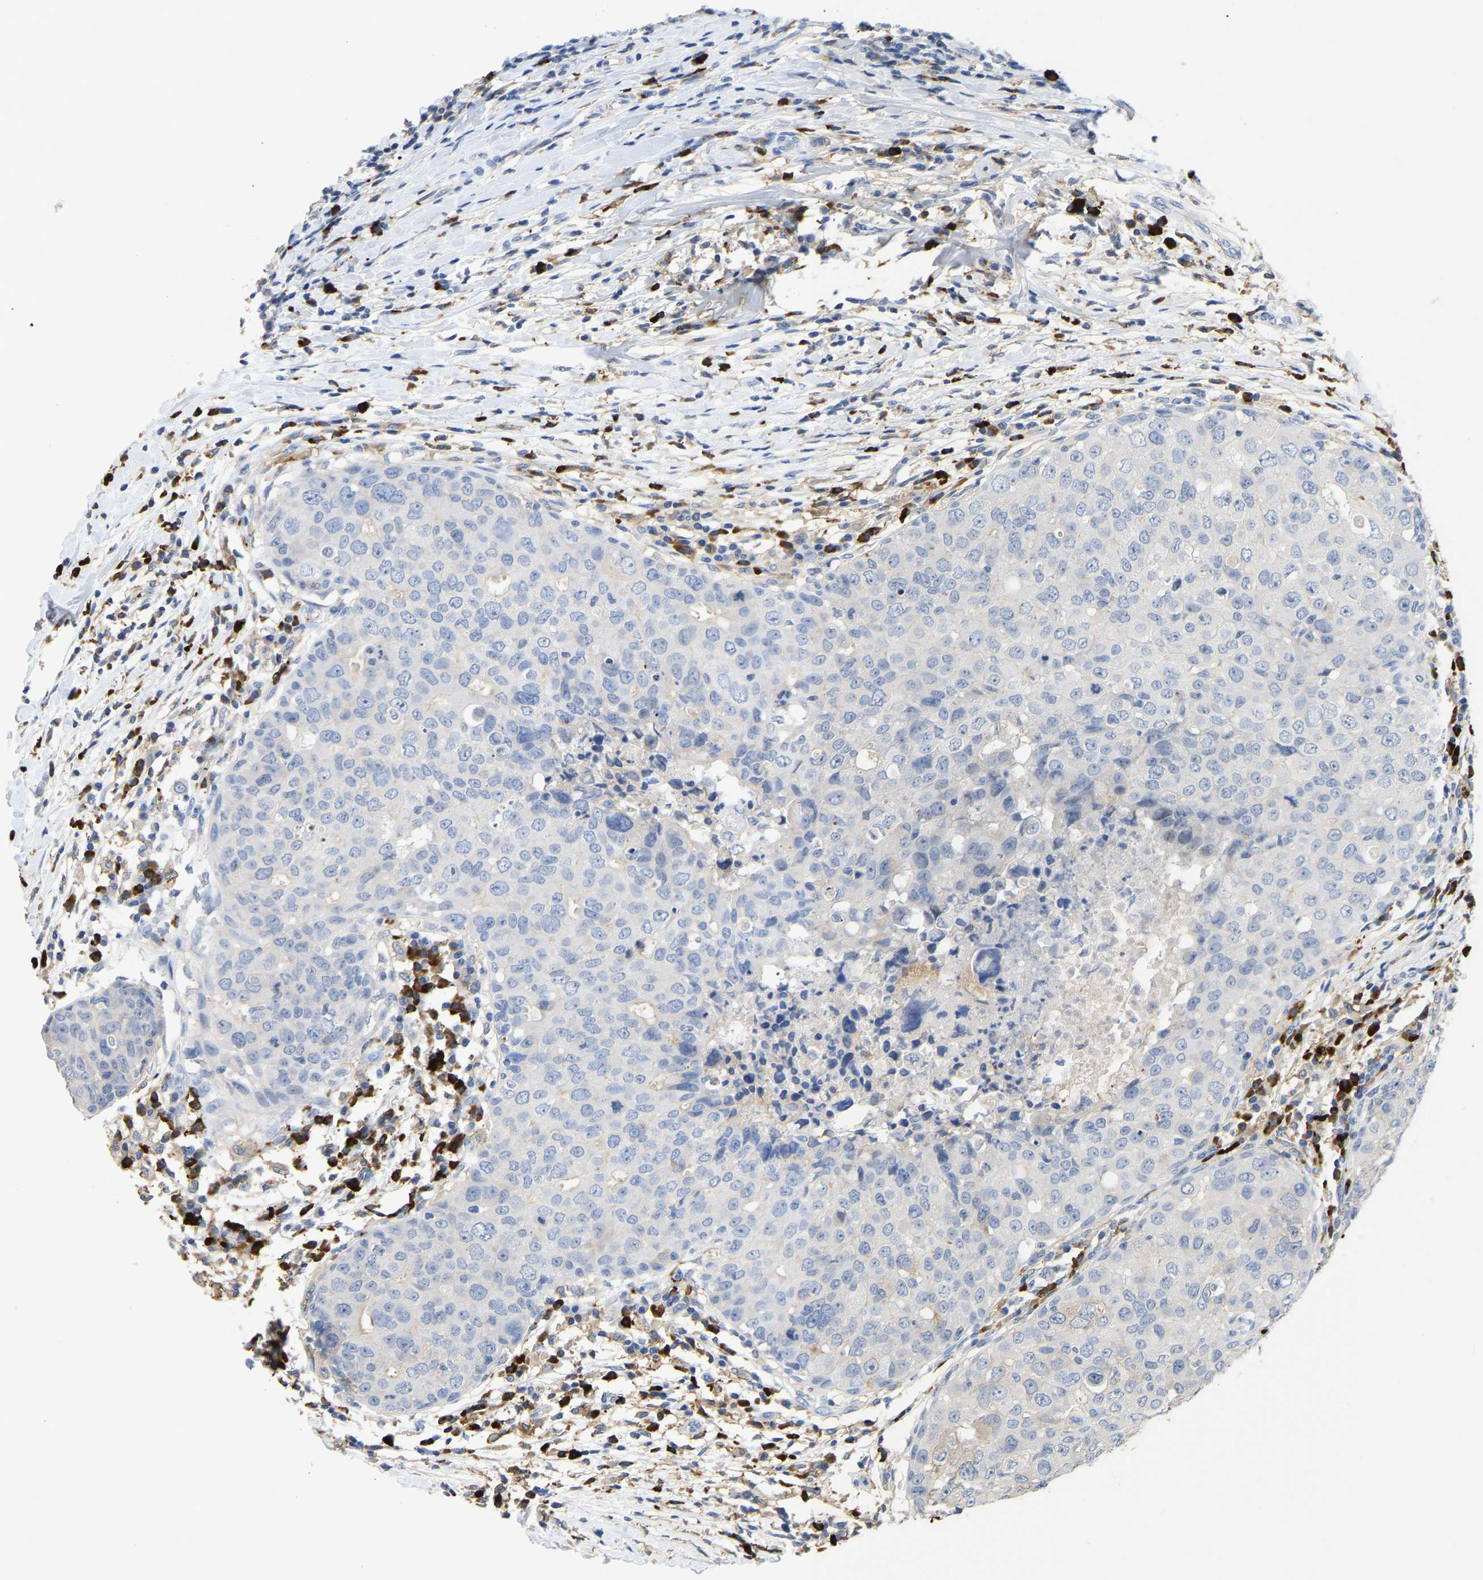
{"staining": {"intensity": "negative", "quantity": "none", "location": "none"}, "tissue": "breast cancer", "cell_type": "Tumor cells", "image_type": "cancer", "snomed": [{"axis": "morphology", "description": "Duct carcinoma"}, {"axis": "topography", "description": "Breast"}], "caption": "IHC photomicrograph of human breast cancer stained for a protein (brown), which reveals no positivity in tumor cells.", "gene": "FGF18", "patient": {"sex": "female", "age": 27}}